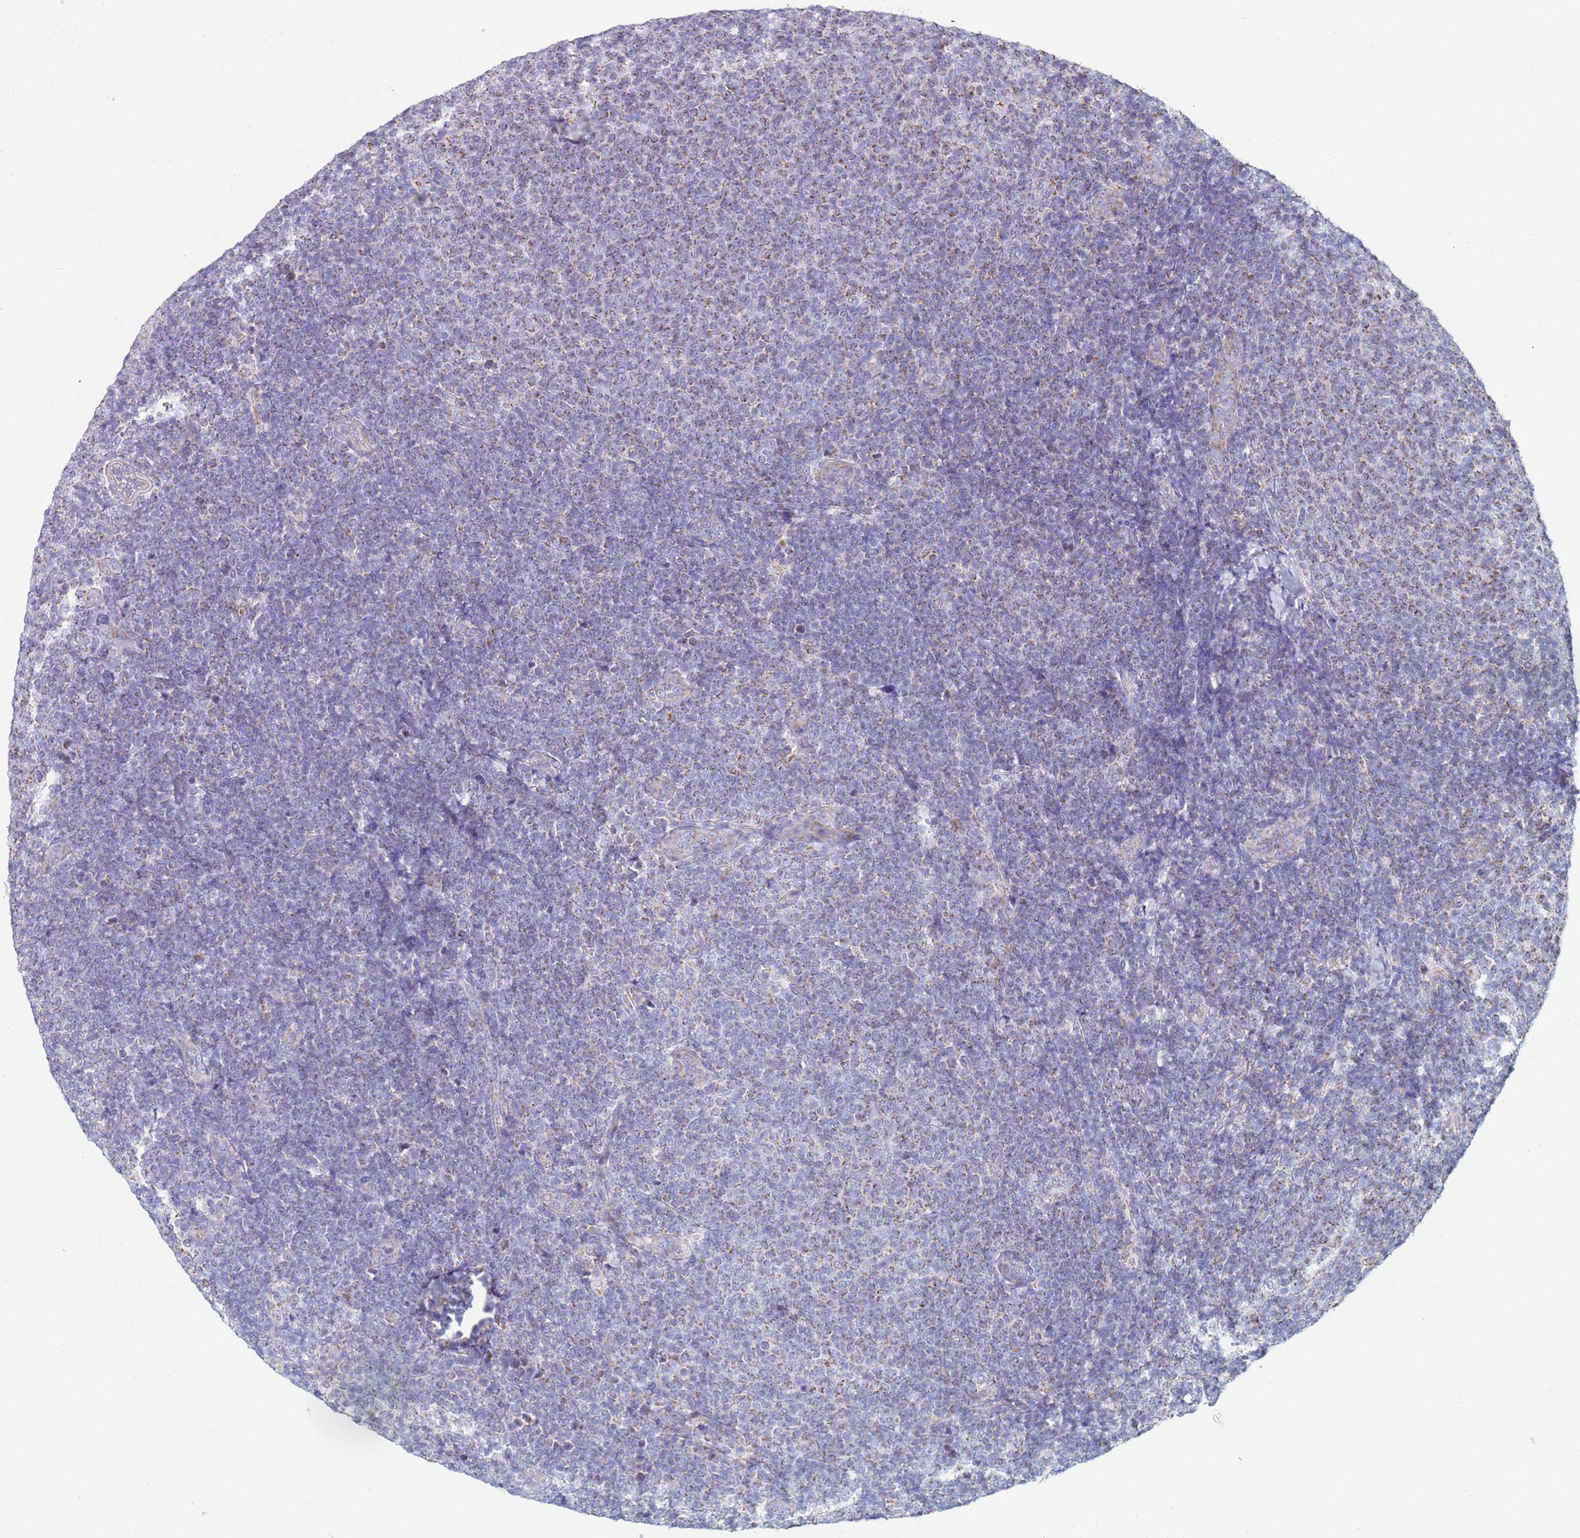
{"staining": {"intensity": "weak", "quantity": "25%-75%", "location": "cytoplasmic/membranous"}, "tissue": "lymphoma", "cell_type": "Tumor cells", "image_type": "cancer", "snomed": [{"axis": "morphology", "description": "Malignant lymphoma, non-Hodgkin's type, Low grade"}, {"axis": "topography", "description": "Lymph node"}], "caption": "Immunohistochemistry of malignant lymphoma, non-Hodgkin's type (low-grade) demonstrates low levels of weak cytoplasmic/membranous staining in about 25%-75% of tumor cells.", "gene": "UQCRH", "patient": {"sex": "male", "age": 66}}